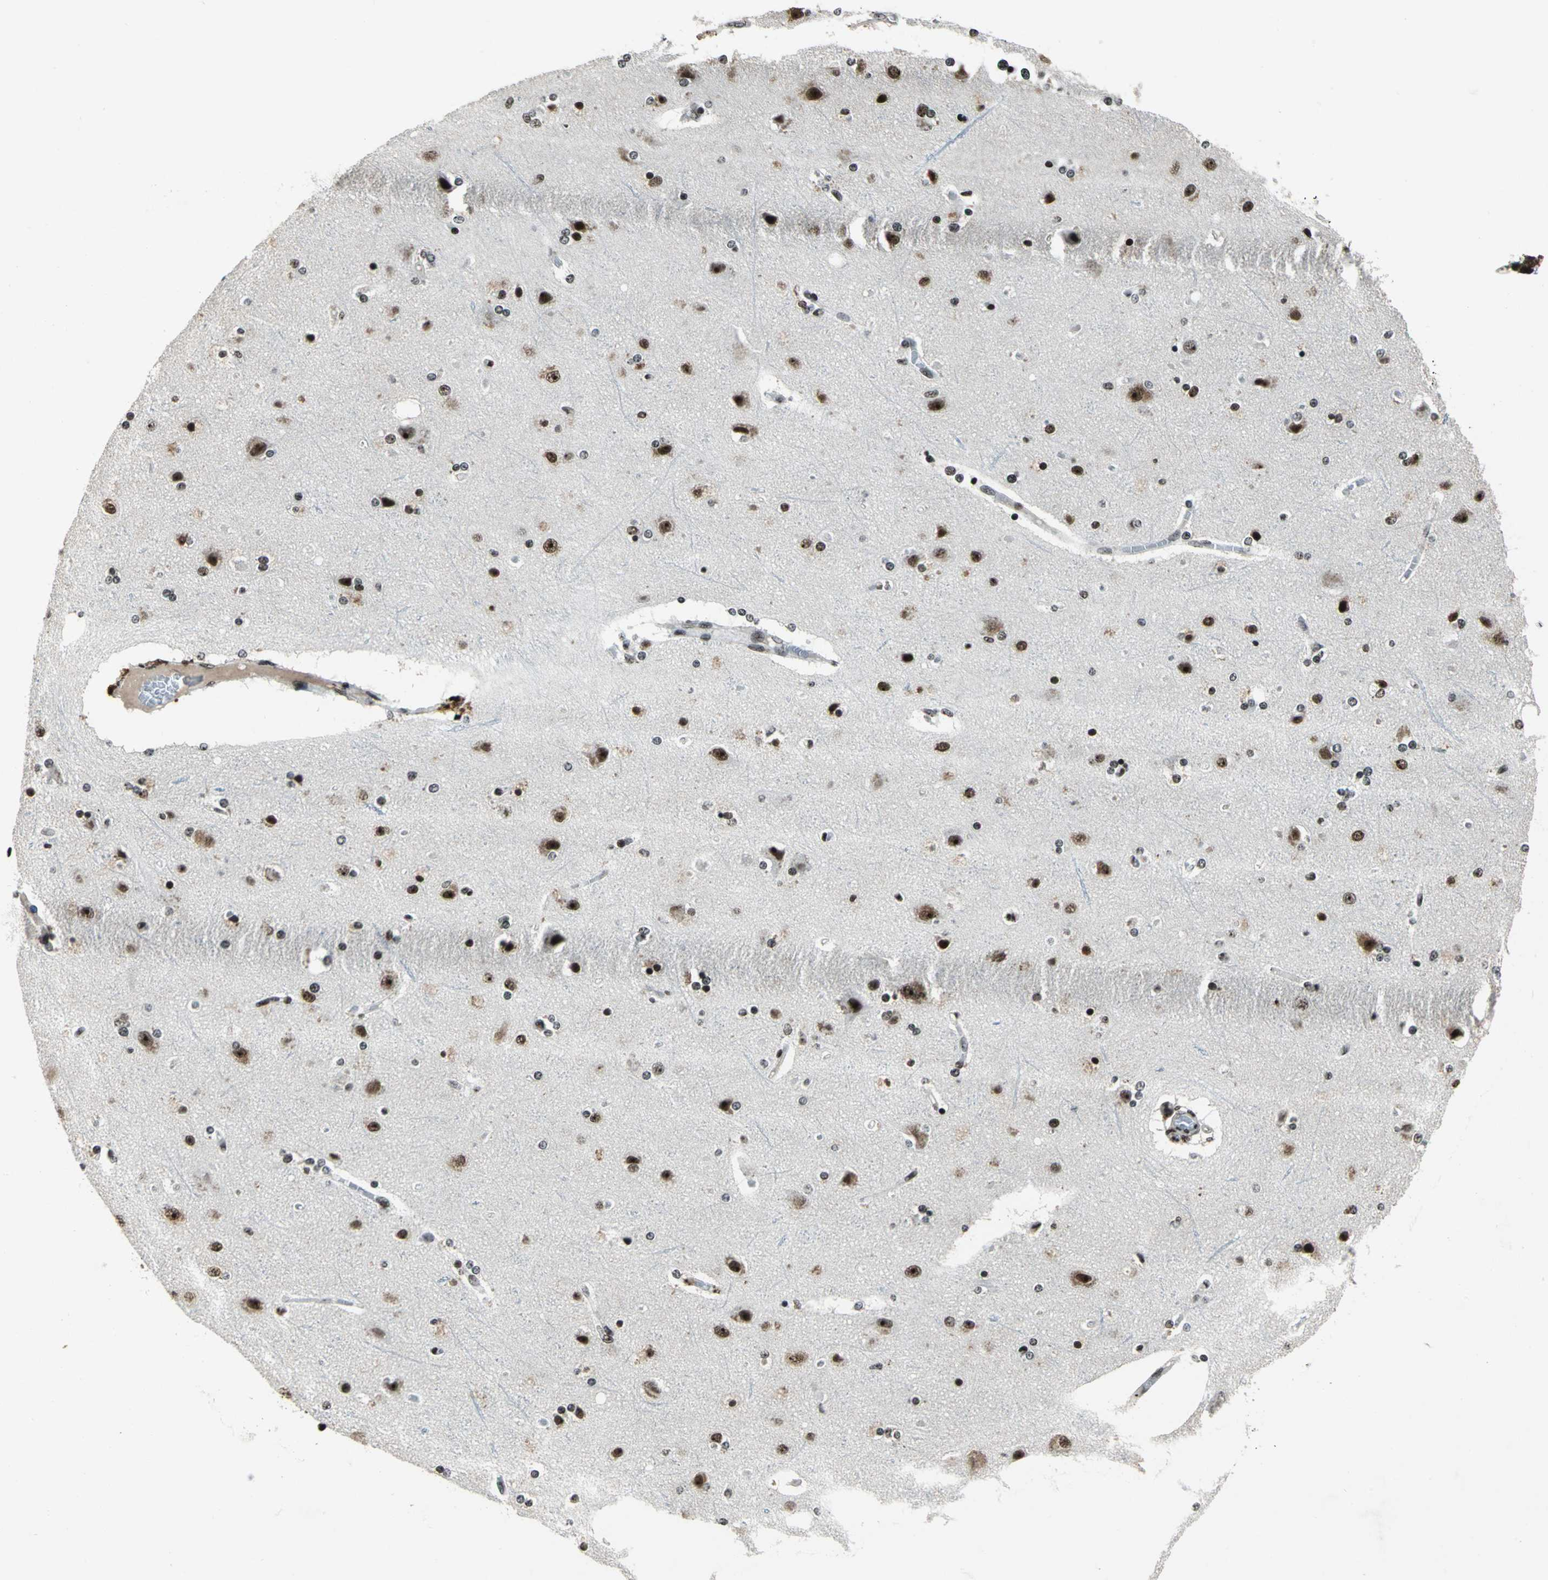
{"staining": {"intensity": "weak", "quantity": "25%-75%", "location": "nuclear"}, "tissue": "cerebral cortex", "cell_type": "Endothelial cells", "image_type": "normal", "snomed": [{"axis": "morphology", "description": "Normal tissue, NOS"}, {"axis": "topography", "description": "Cerebral cortex"}], "caption": "Benign cerebral cortex demonstrates weak nuclear expression in about 25%-75% of endothelial cells, visualized by immunohistochemistry.", "gene": "UBTF", "patient": {"sex": "female", "age": 54}}